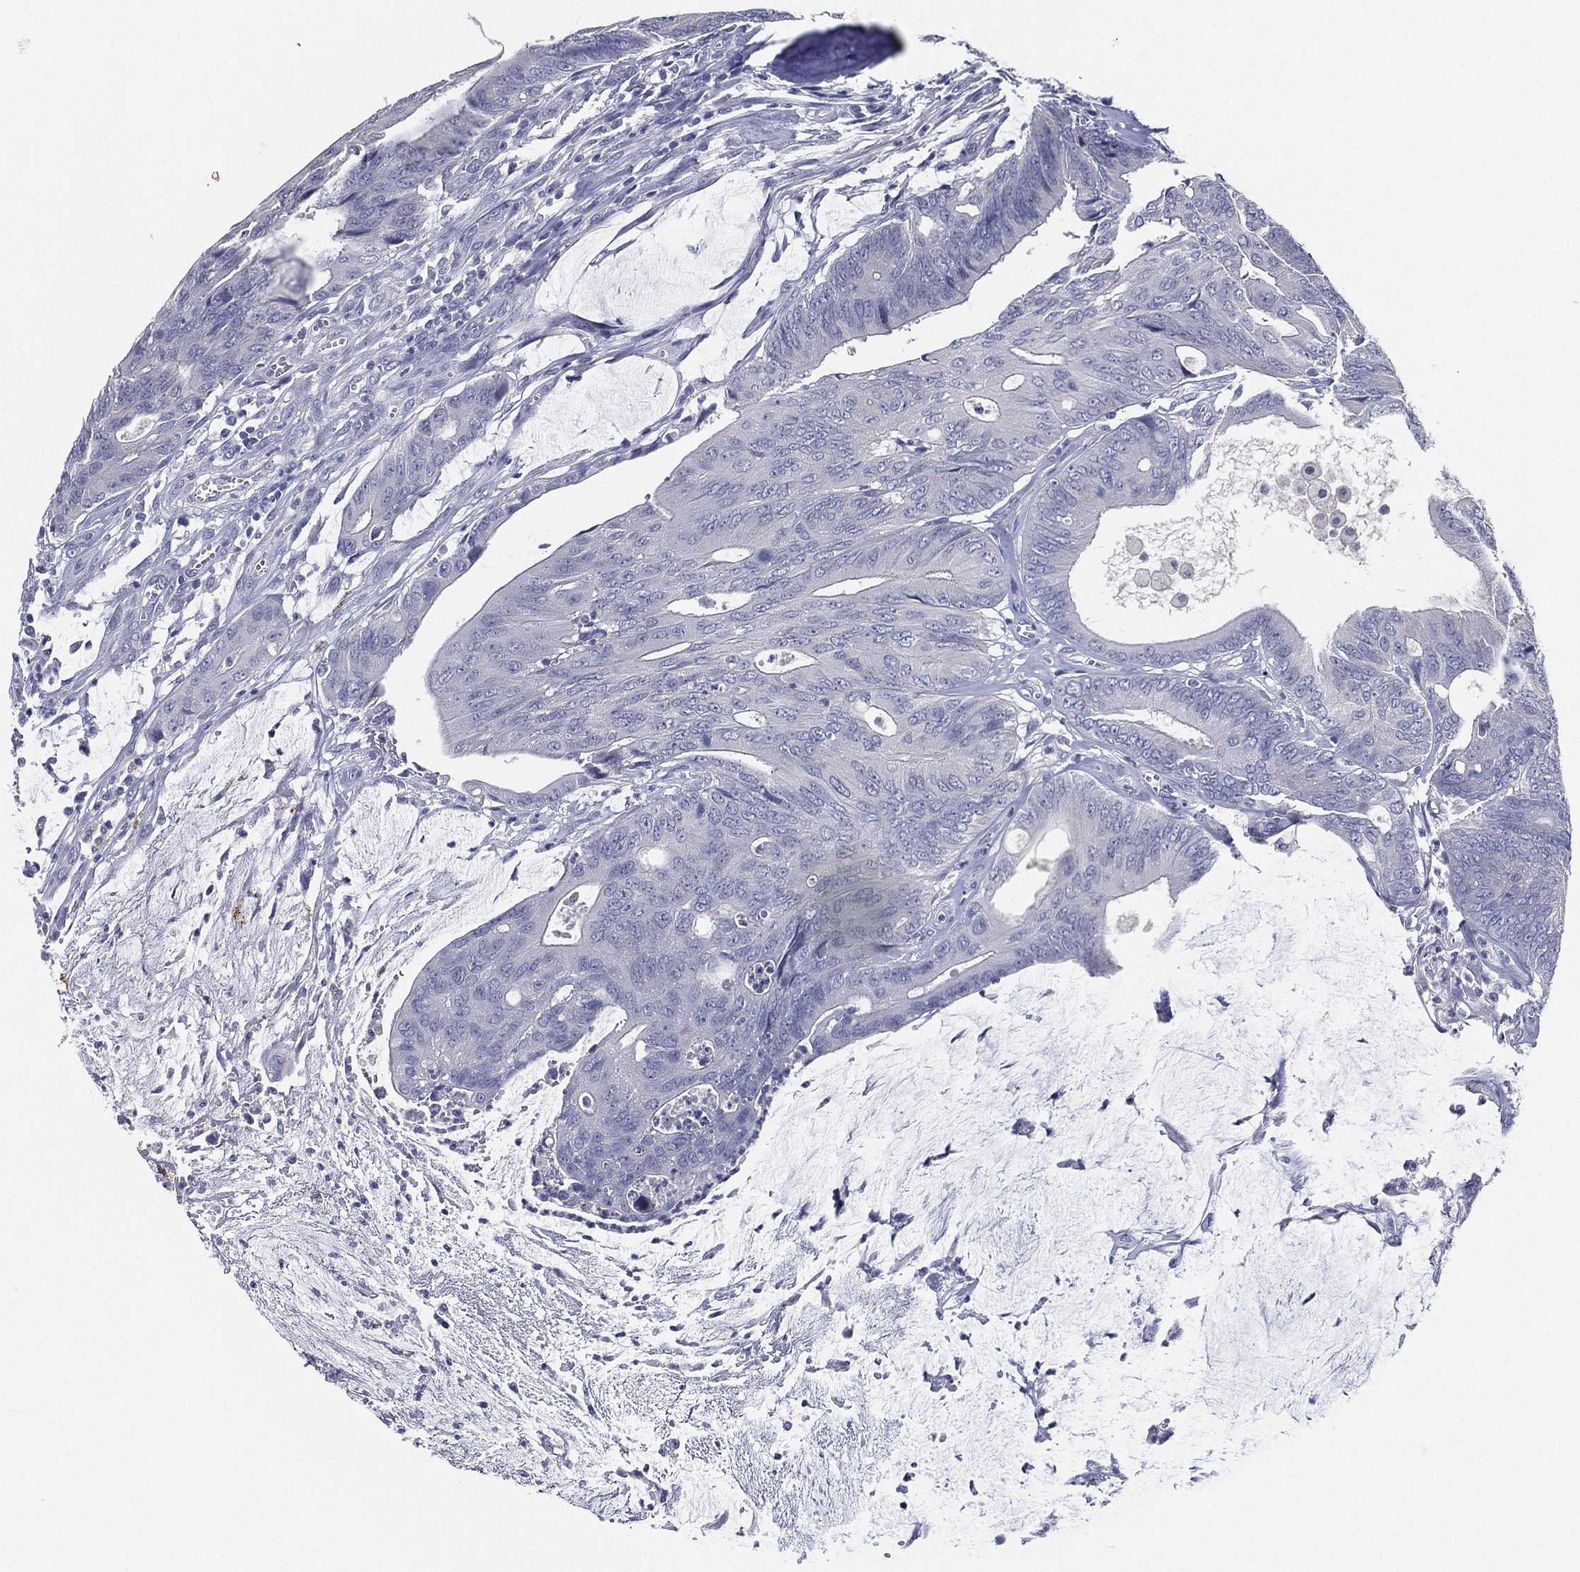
{"staining": {"intensity": "negative", "quantity": "none", "location": "none"}, "tissue": "colorectal cancer", "cell_type": "Tumor cells", "image_type": "cancer", "snomed": [{"axis": "morphology", "description": "Normal tissue, NOS"}, {"axis": "morphology", "description": "Adenocarcinoma, NOS"}, {"axis": "topography", "description": "Colon"}], "caption": "Human colorectal cancer (adenocarcinoma) stained for a protein using IHC shows no expression in tumor cells.", "gene": "SLC13A4", "patient": {"sex": "male", "age": 65}}